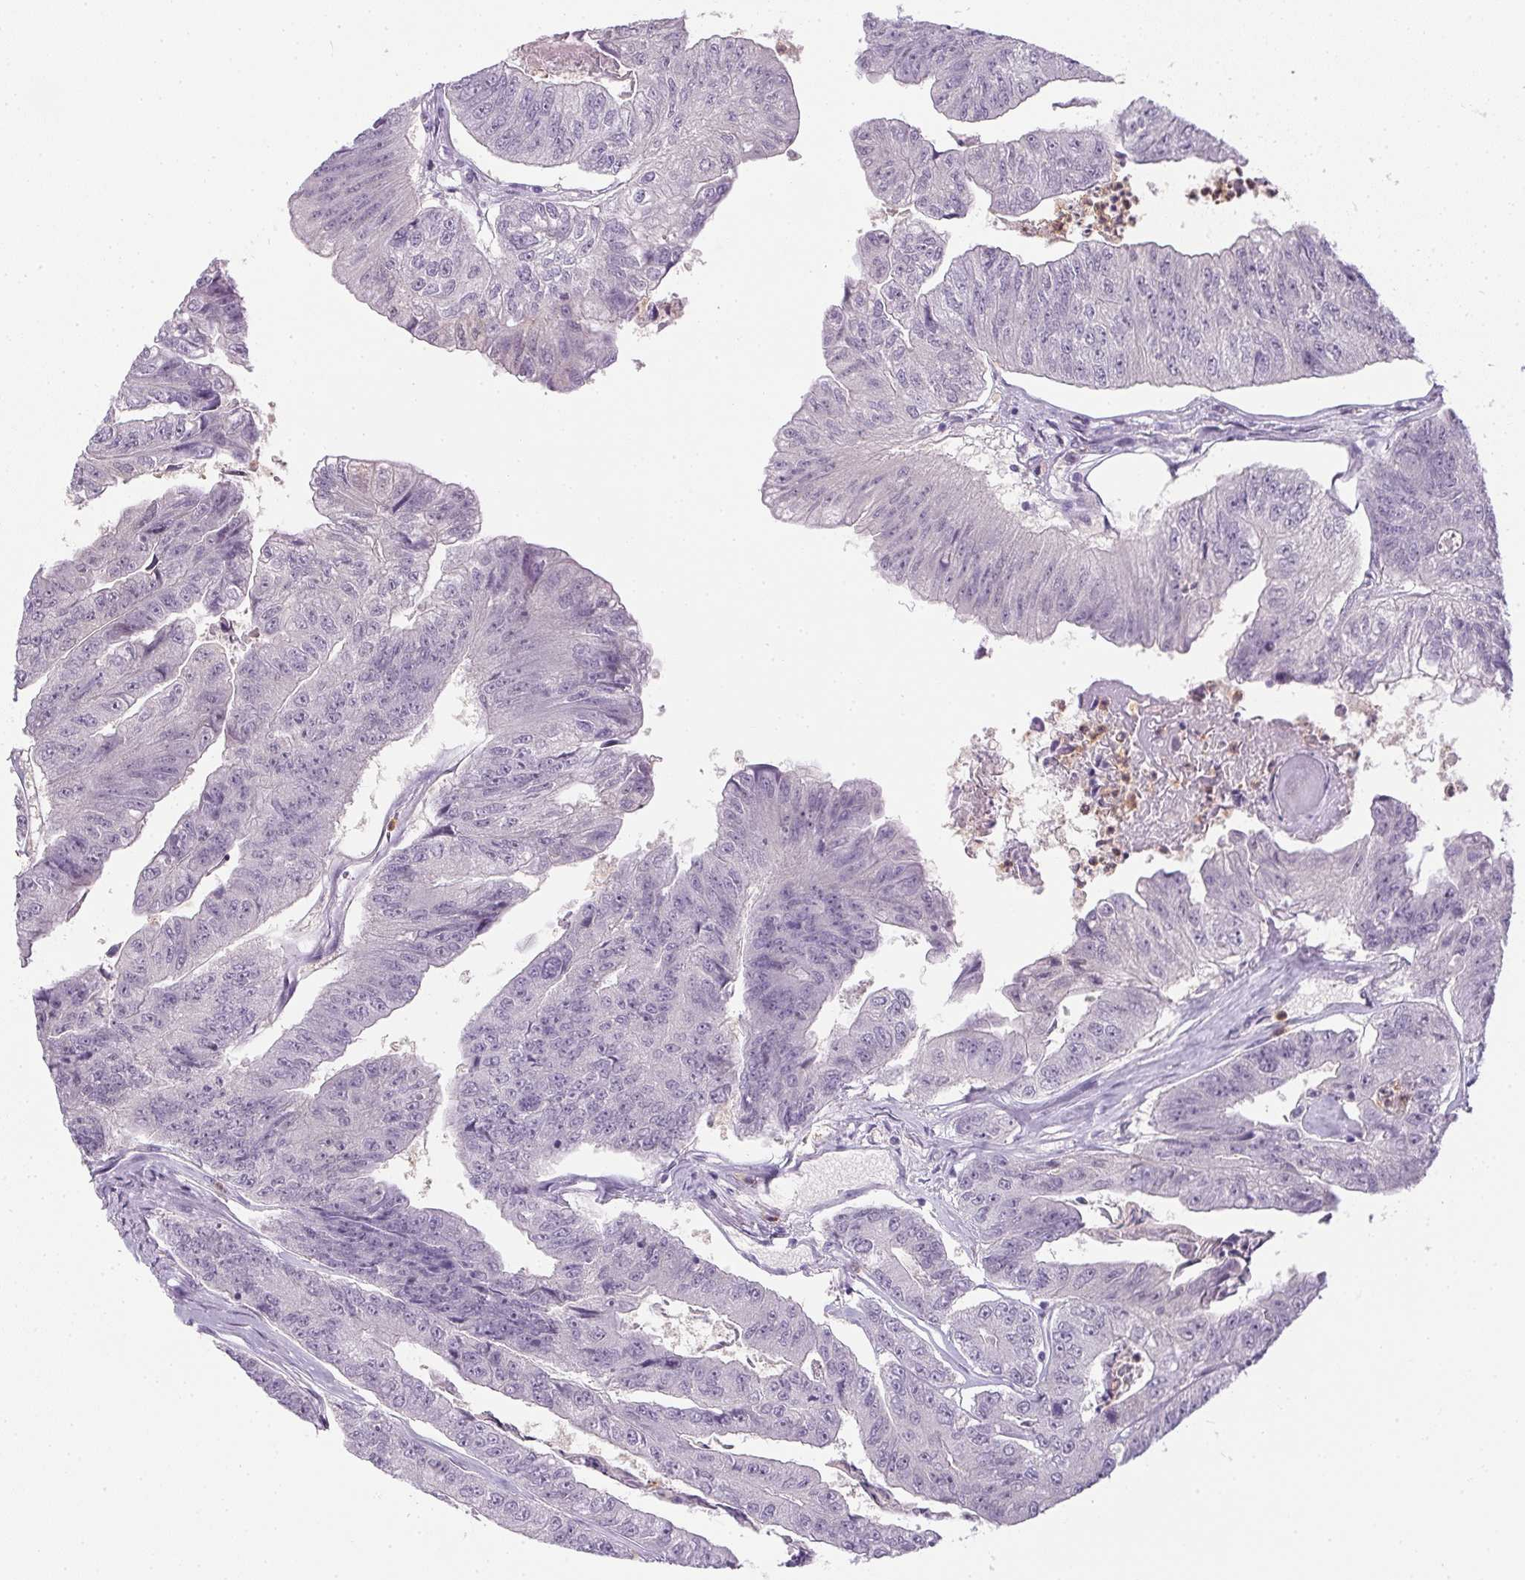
{"staining": {"intensity": "negative", "quantity": "none", "location": "none"}, "tissue": "colorectal cancer", "cell_type": "Tumor cells", "image_type": "cancer", "snomed": [{"axis": "morphology", "description": "Adenocarcinoma, NOS"}, {"axis": "topography", "description": "Colon"}], "caption": "Protein analysis of colorectal cancer (adenocarcinoma) shows no significant expression in tumor cells. (Brightfield microscopy of DAB immunohistochemistry at high magnification).", "gene": "DNAJC5G", "patient": {"sex": "female", "age": 67}}